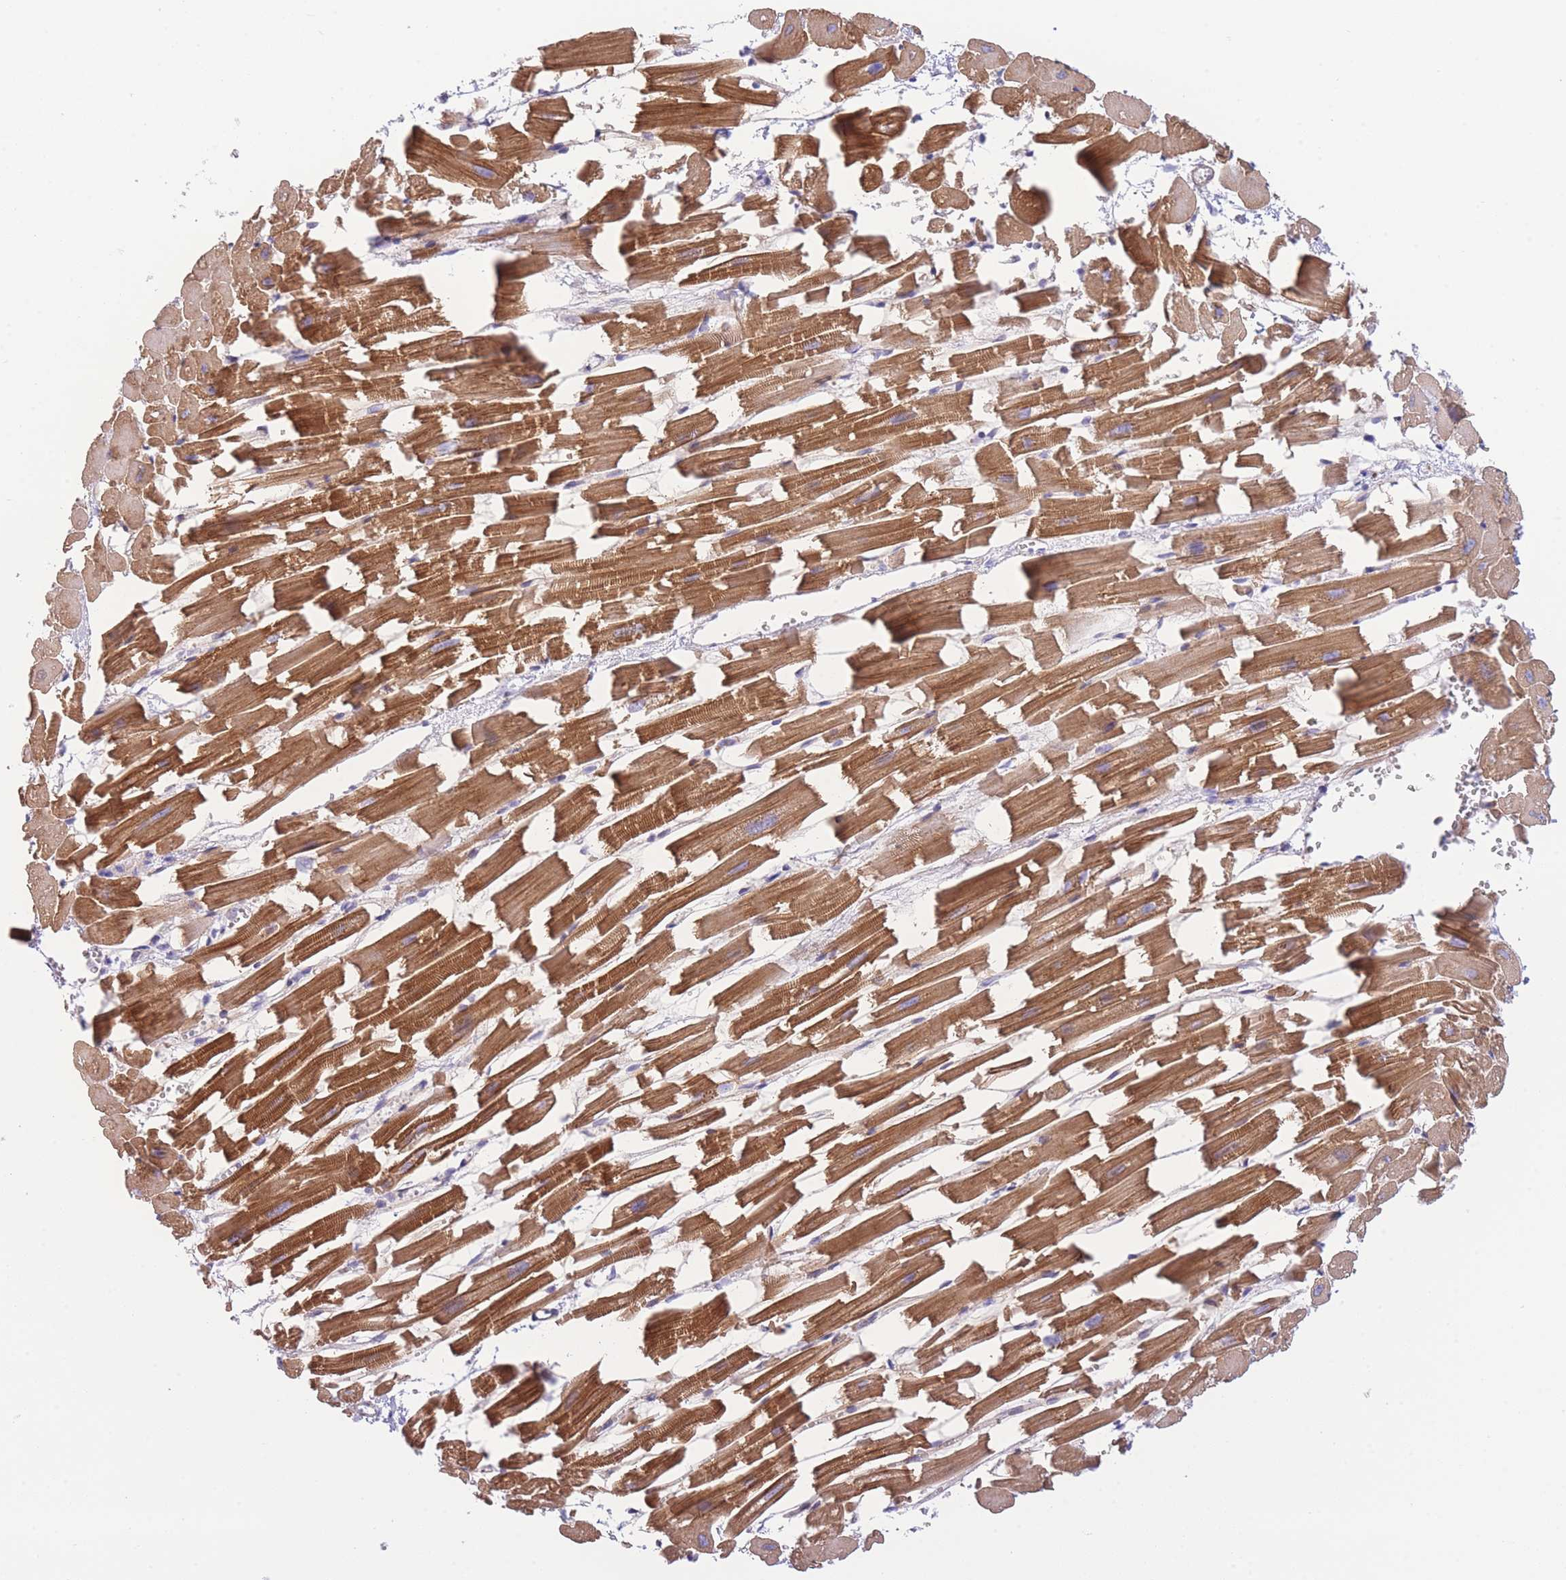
{"staining": {"intensity": "strong", "quantity": ">75%", "location": "cytoplasmic/membranous"}, "tissue": "heart muscle", "cell_type": "Cardiomyocytes", "image_type": "normal", "snomed": [{"axis": "morphology", "description": "Normal tissue, NOS"}, {"axis": "topography", "description": "Heart"}], "caption": "Cardiomyocytes reveal high levels of strong cytoplasmic/membranous positivity in approximately >75% of cells in normal heart muscle.", "gene": "PLBD1", "patient": {"sex": "female", "age": 64}}